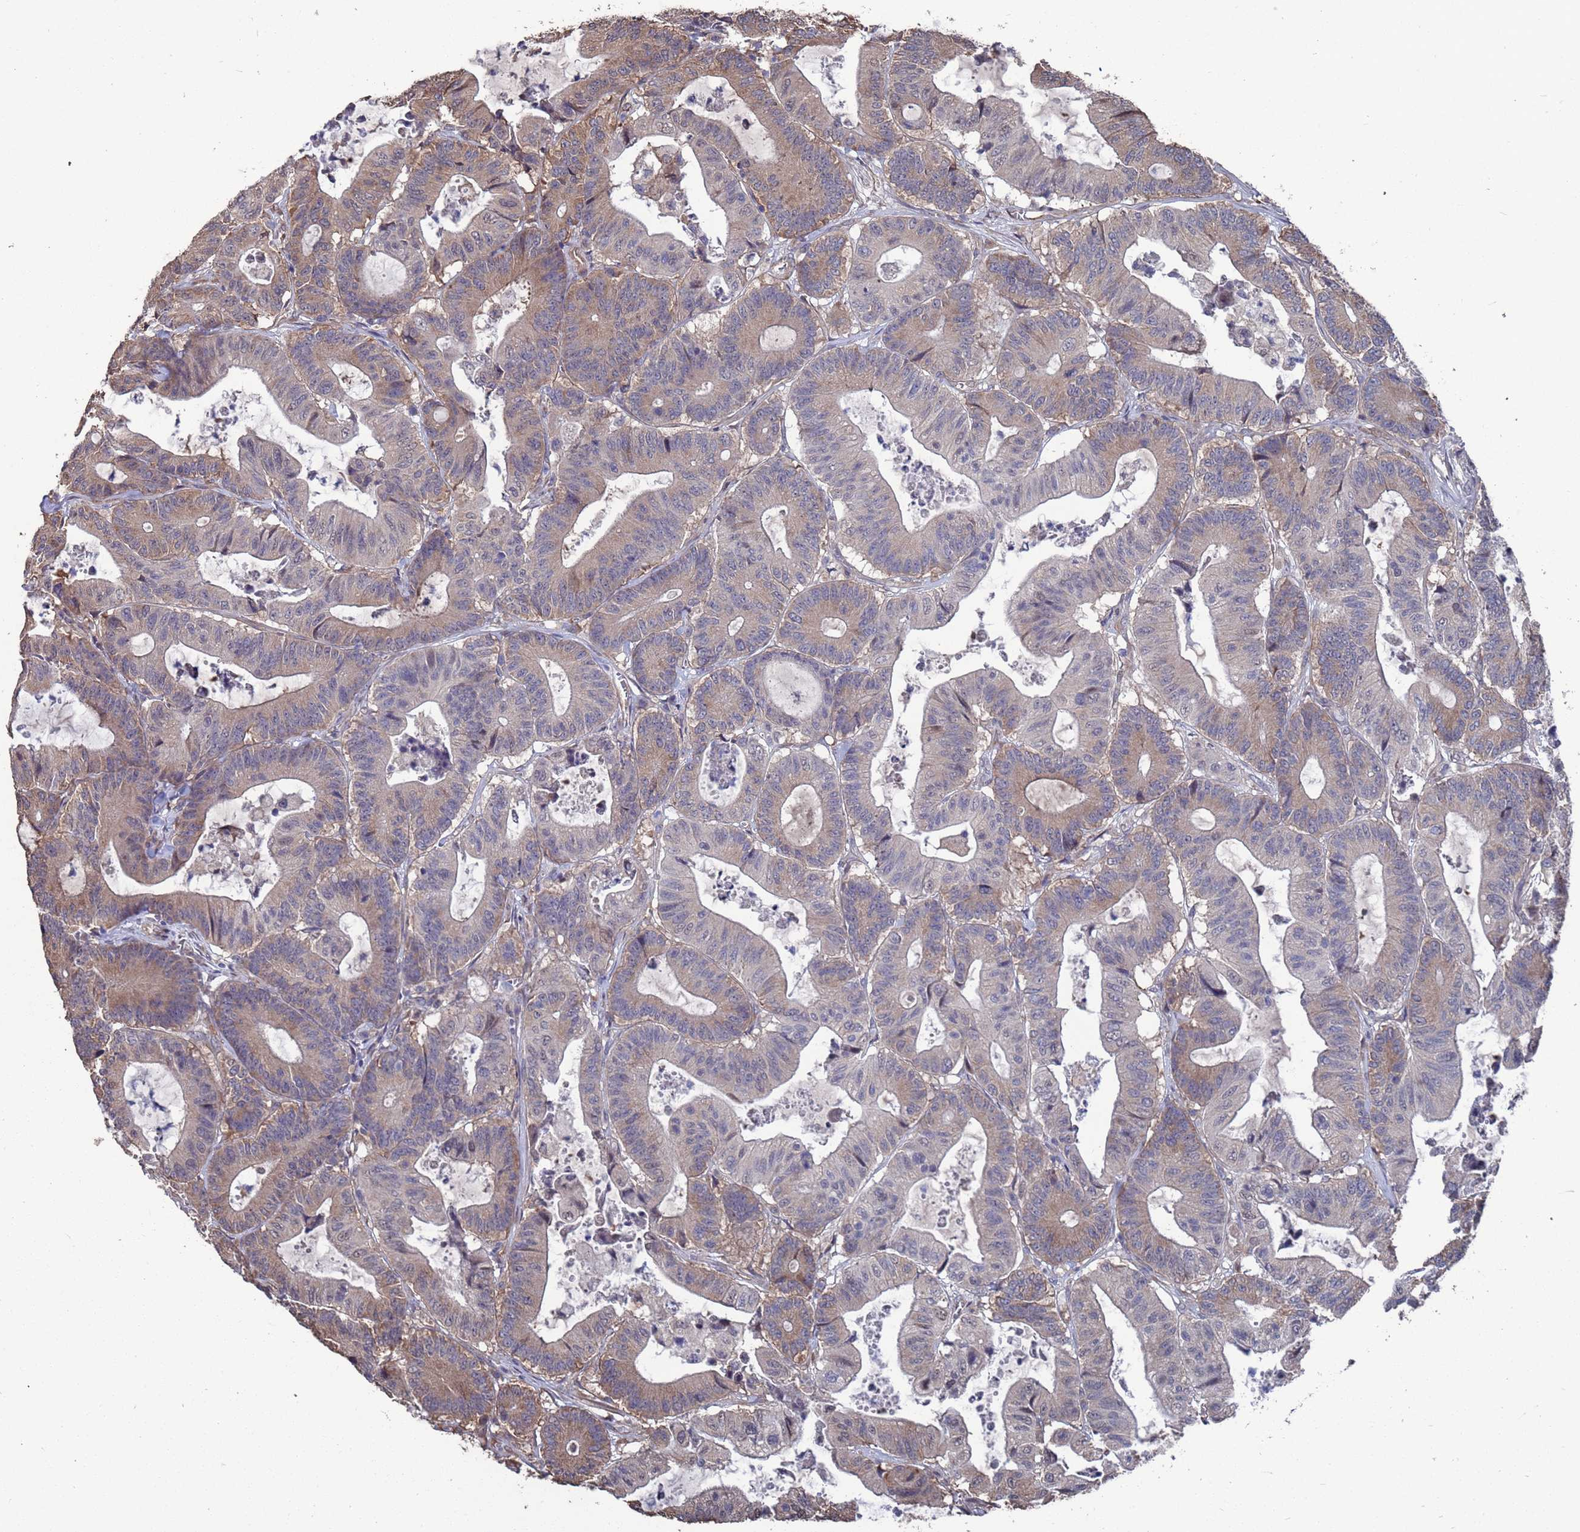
{"staining": {"intensity": "weak", "quantity": "25%-75%", "location": "cytoplasmic/membranous"}, "tissue": "colorectal cancer", "cell_type": "Tumor cells", "image_type": "cancer", "snomed": [{"axis": "morphology", "description": "Adenocarcinoma, NOS"}, {"axis": "topography", "description": "Colon"}], "caption": "The histopathology image demonstrates staining of colorectal cancer, revealing weak cytoplasmic/membranous protein expression (brown color) within tumor cells. The staining is performed using DAB (3,3'-diaminobenzidine) brown chromogen to label protein expression. The nuclei are counter-stained blue using hematoxylin.", "gene": "CFAP119", "patient": {"sex": "female", "age": 84}}